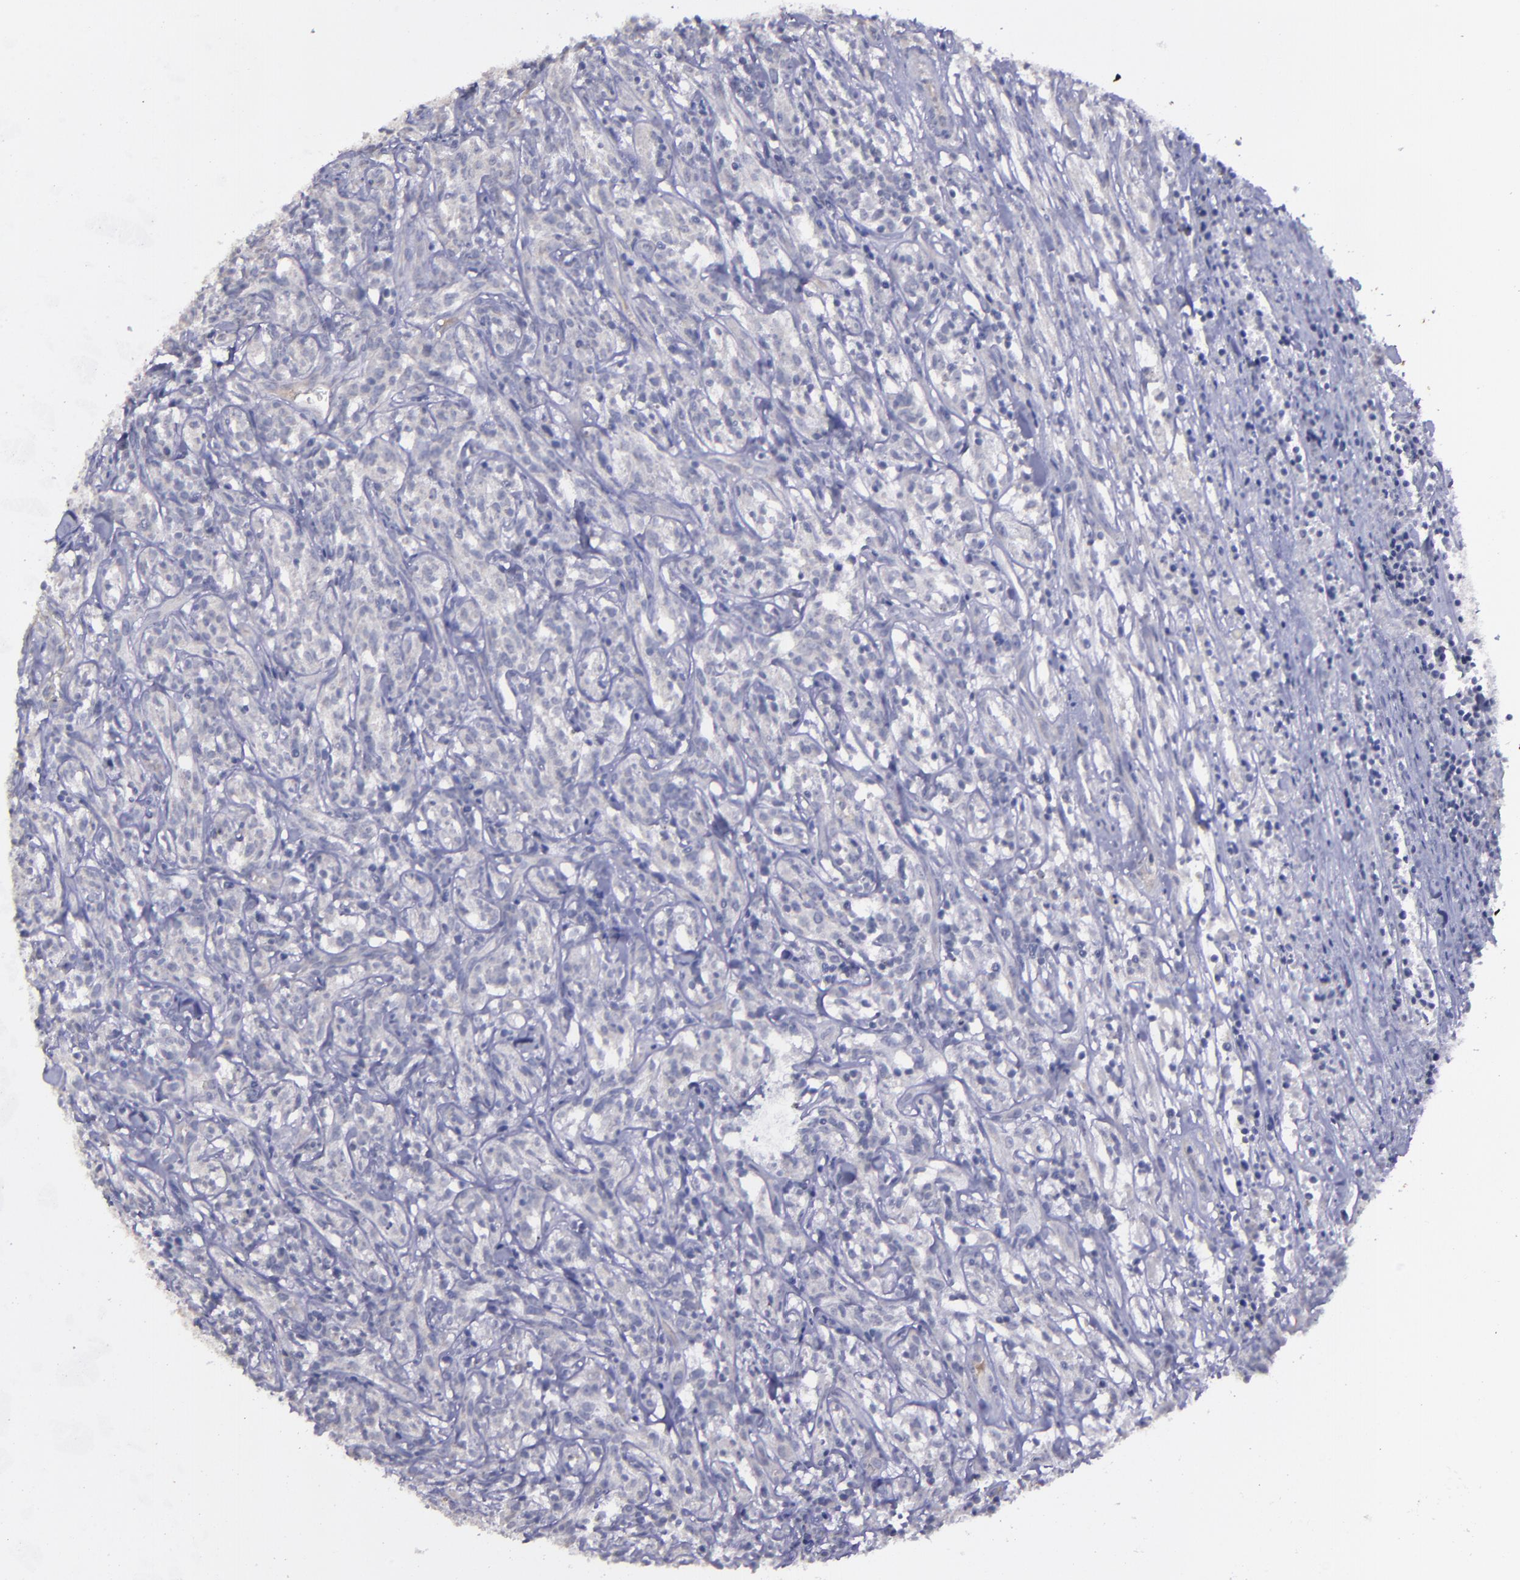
{"staining": {"intensity": "negative", "quantity": "none", "location": "none"}, "tissue": "lymphoma", "cell_type": "Tumor cells", "image_type": "cancer", "snomed": [{"axis": "morphology", "description": "Malignant lymphoma, non-Hodgkin's type, High grade"}, {"axis": "topography", "description": "Lymph node"}], "caption": "High-grade malignant lymphoma, non-Hodgkin's type was stained to show a protein in brown. There is no significant positivity in tumor cells.", "gene": "MASP1", "patient": {"sex": "female", "age": 73}}